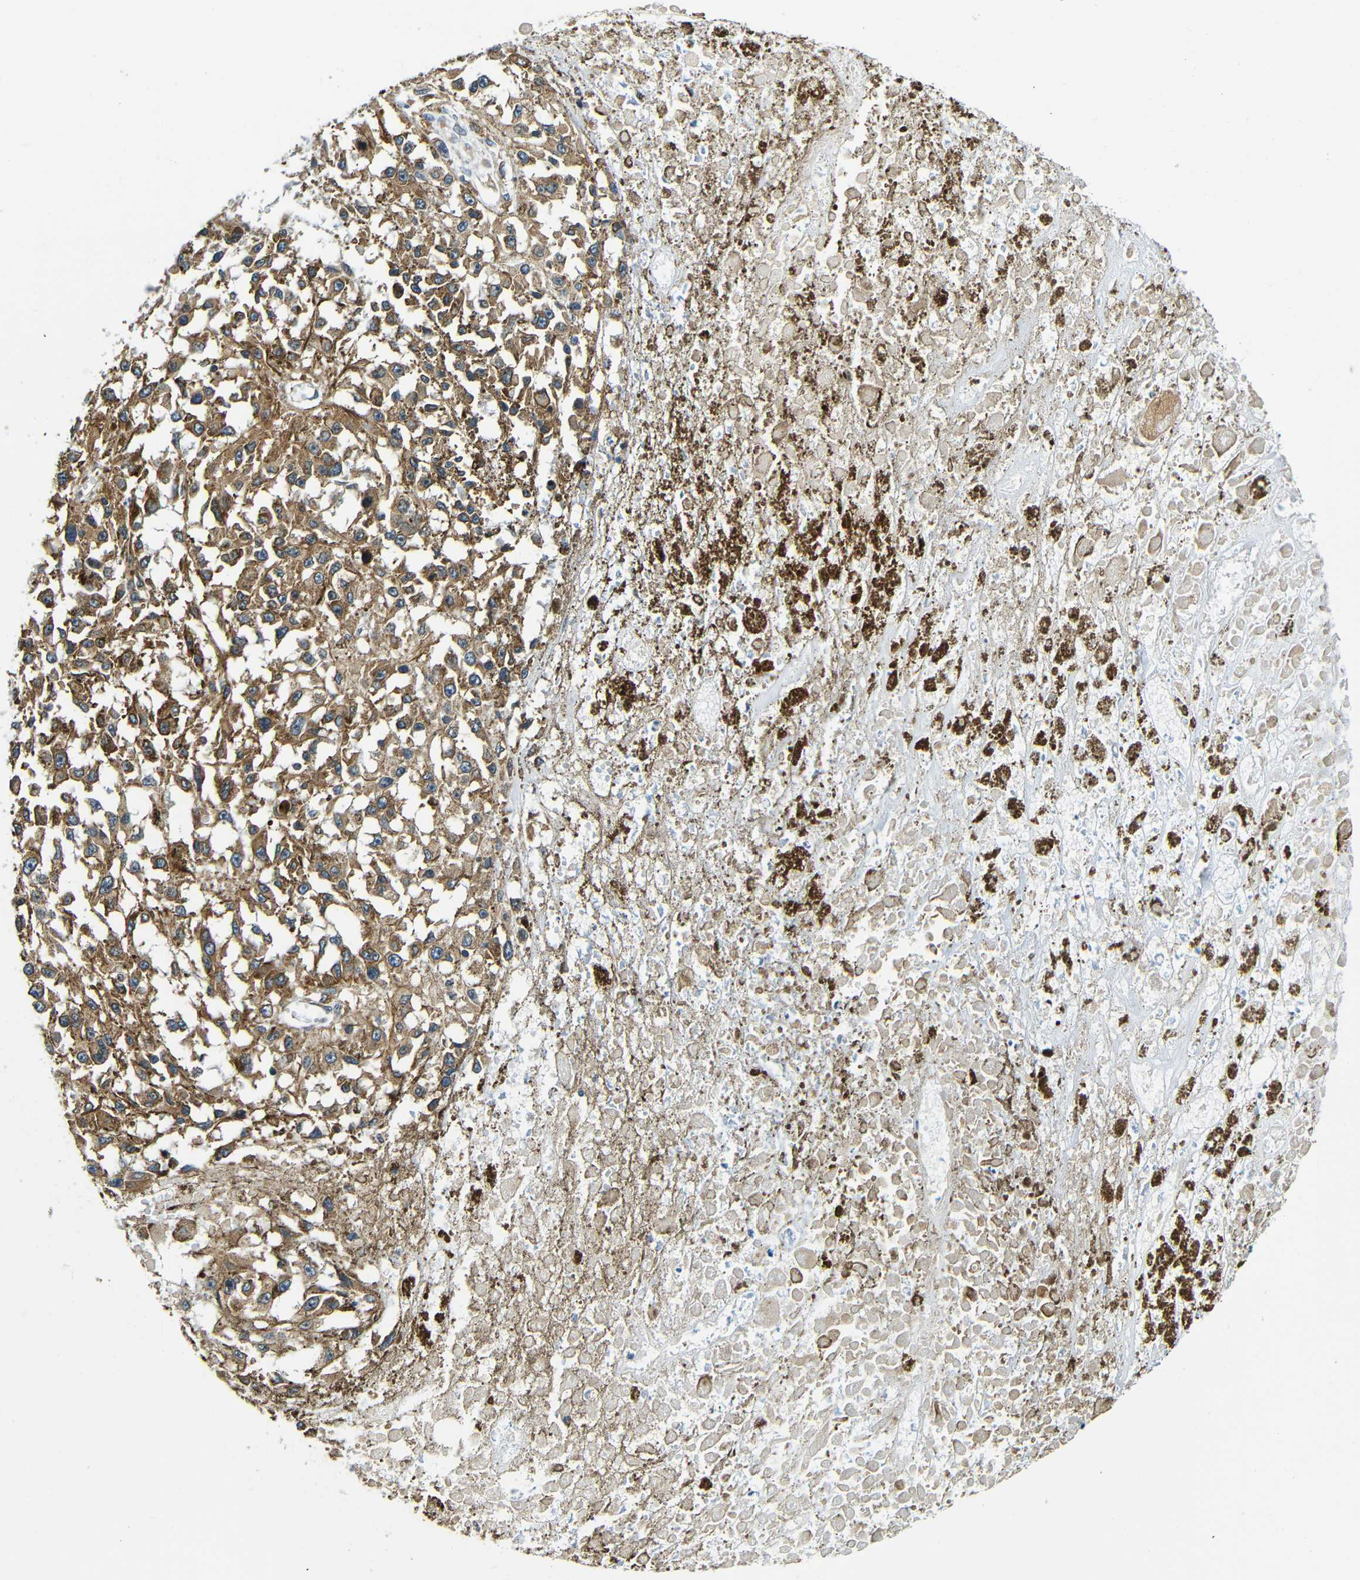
{"staining": {"intensity": "strong", "quantity": ">75%", "location": "cytoplasmic/membranous"}, "tissue": "melanoma", "cell_type": "Tumor cells", "image_type": "cancer", "snomed": [{"axis": "morphology", "description": "Malignant melanoma, Metastatic site"}, {"axis": "topography", "description": "Lymph node"}], "caption": "This histopathology image displays IHC staining of human malignant melanoma (metastatic site), with high strong cytoplasmic/membranous staining in approximately >75% of tumor cells.", "gene": "VAPB", "patient": {"sex": "male", "age": 59}}